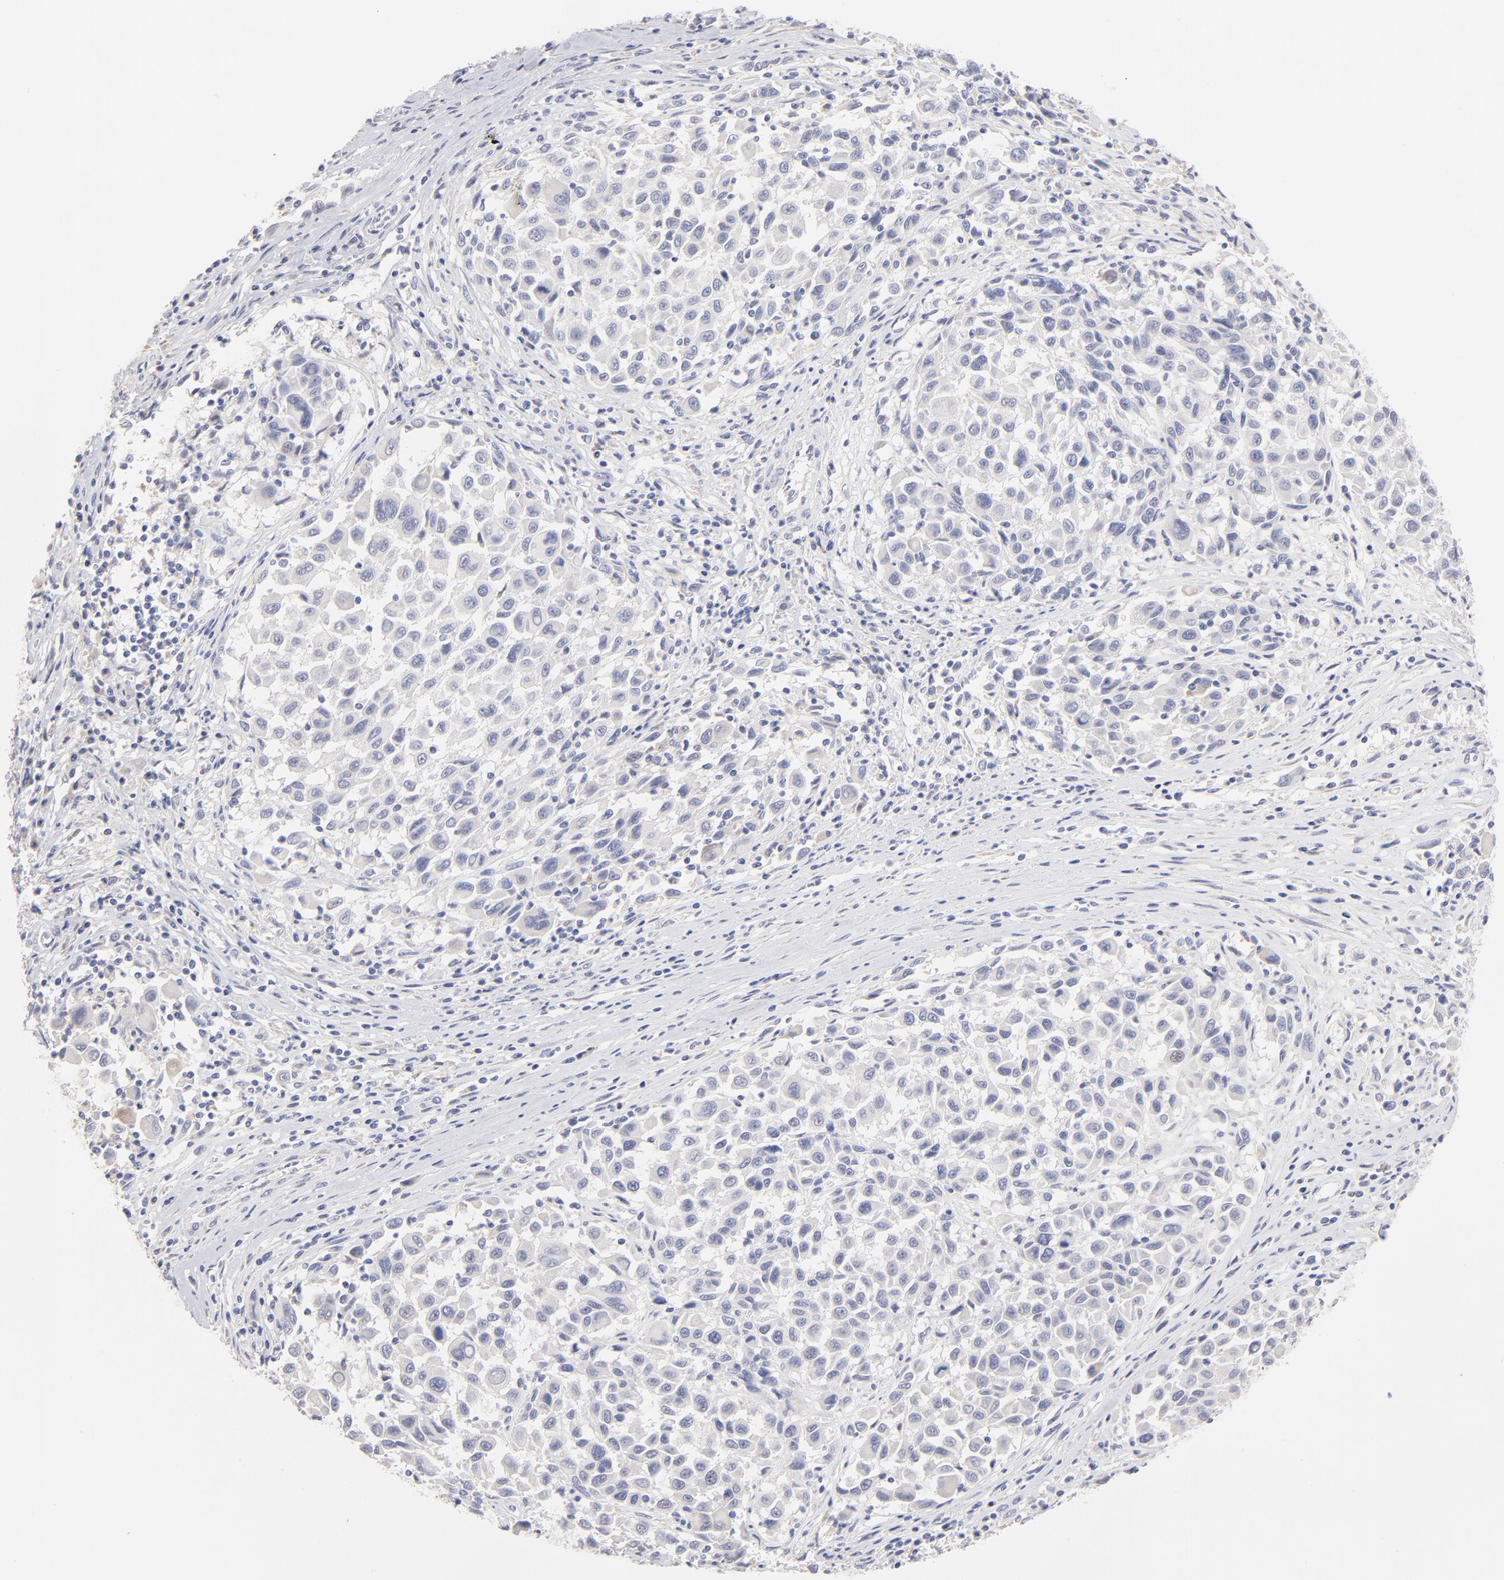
{"staining": {"intensity": "weak", "quantity": ">75%", "location": "cytoplasmic/membranous"}, "tissue": "melanoma", "cell_type": "Tumor cells", "image_type": "cancer", "snomed": [{"axis": "morphology", "description": "Malignant melanoma, Metastatic site"}, {"axis": "topography", "description": "Lymph node"}], "caption": "Immunohistochemical staining of human malignant melanoma (metastatic site) displays low levels of weak cytoplasmic/membranous protein staining in about >75% of tumor cells.", "gene": "TST", "patient": {"sex": "male", "age": 61}}